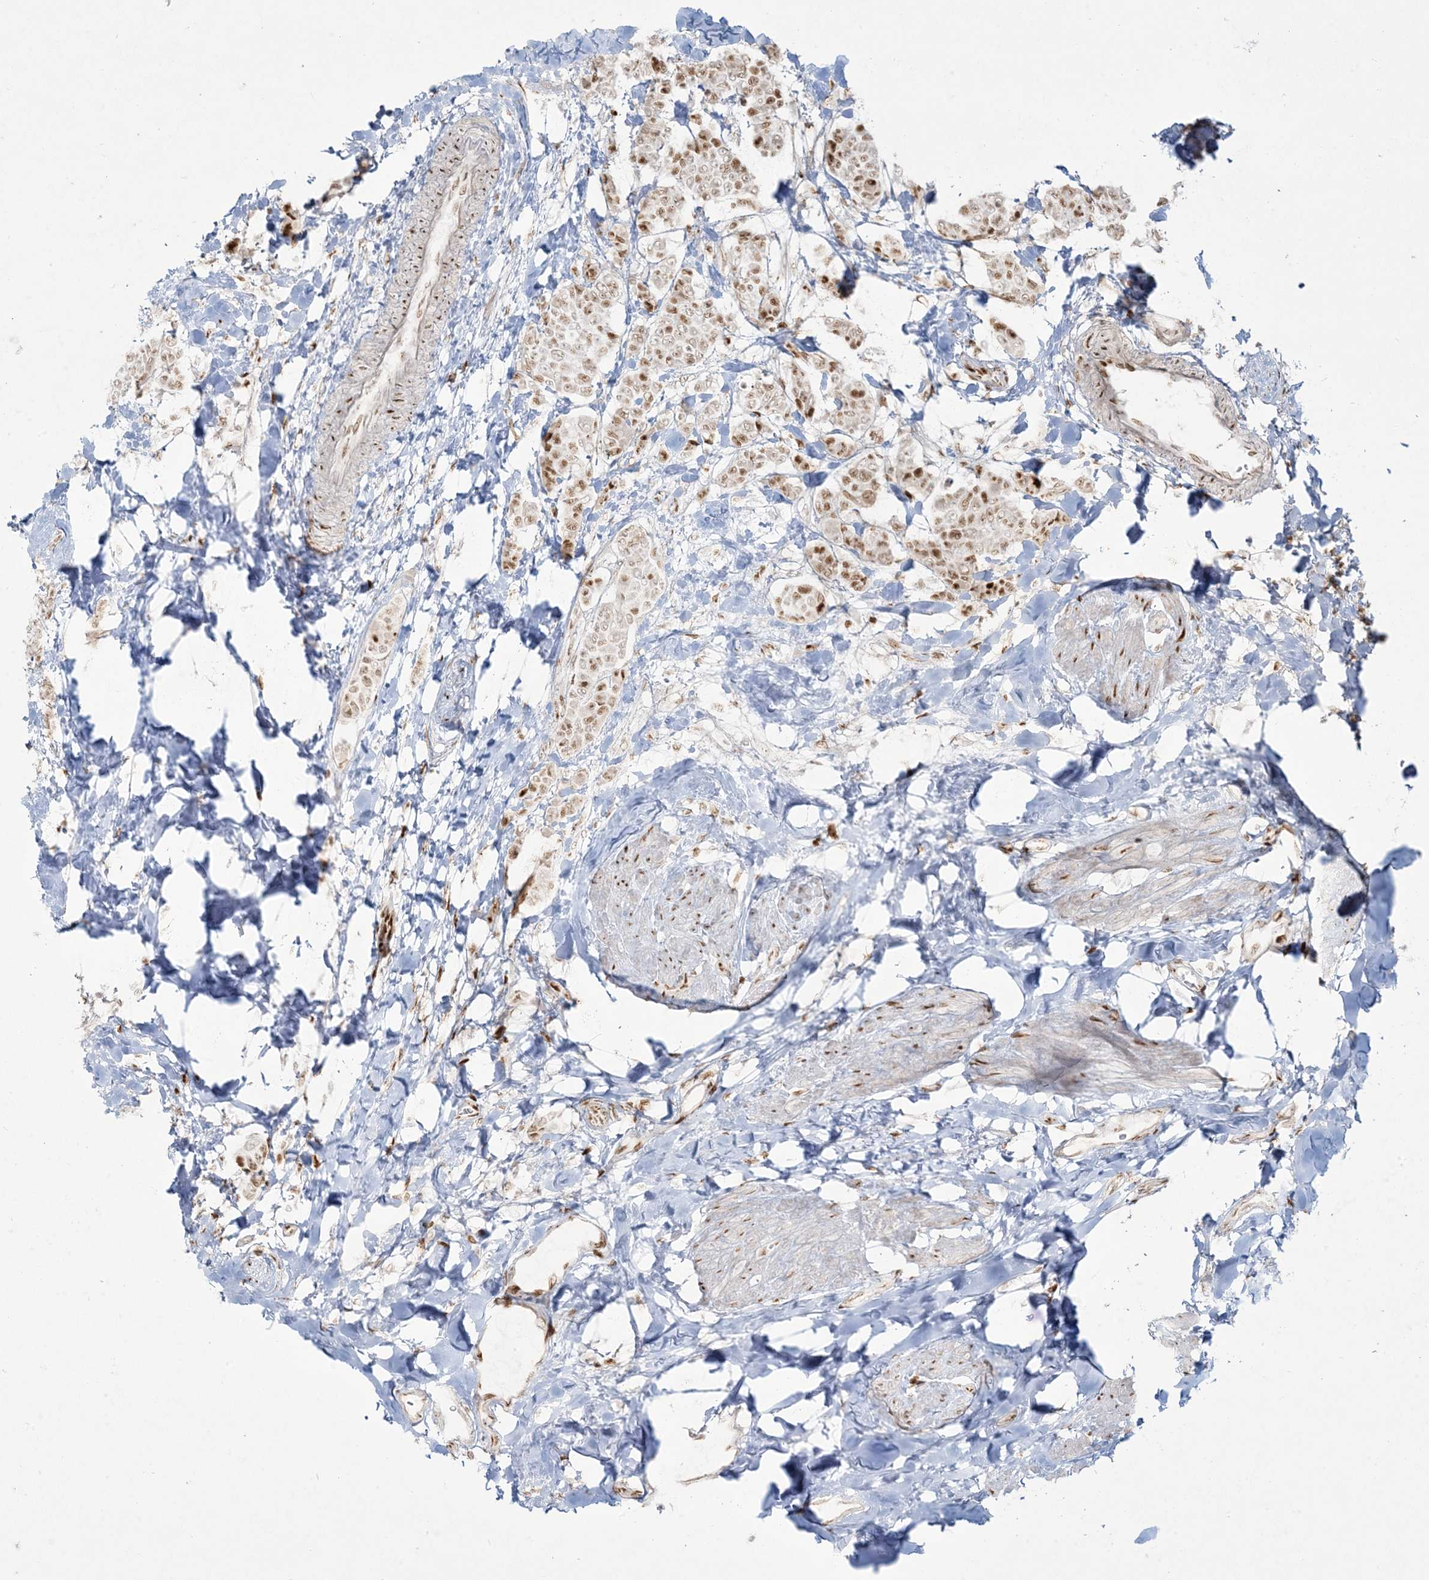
{"staining": {"intensity": "moderate", "quantity": "25%-75%", "location": "nuclear"}, "tissue": "breast cancer", "cell_type": "Tumor cells", "image_type": "cancer", "snomed": [{"axis": "morphology", "description": "Duct carcinoma"}, {"axis": "topography", "description": "Breast"}], "caption": "Breast cancer tissue demonstrates moderate nuclear staining in approximately 25%-75% of tumor cells", "gene": "RBM10", "patient": {"sex": "female", "age": 40}}